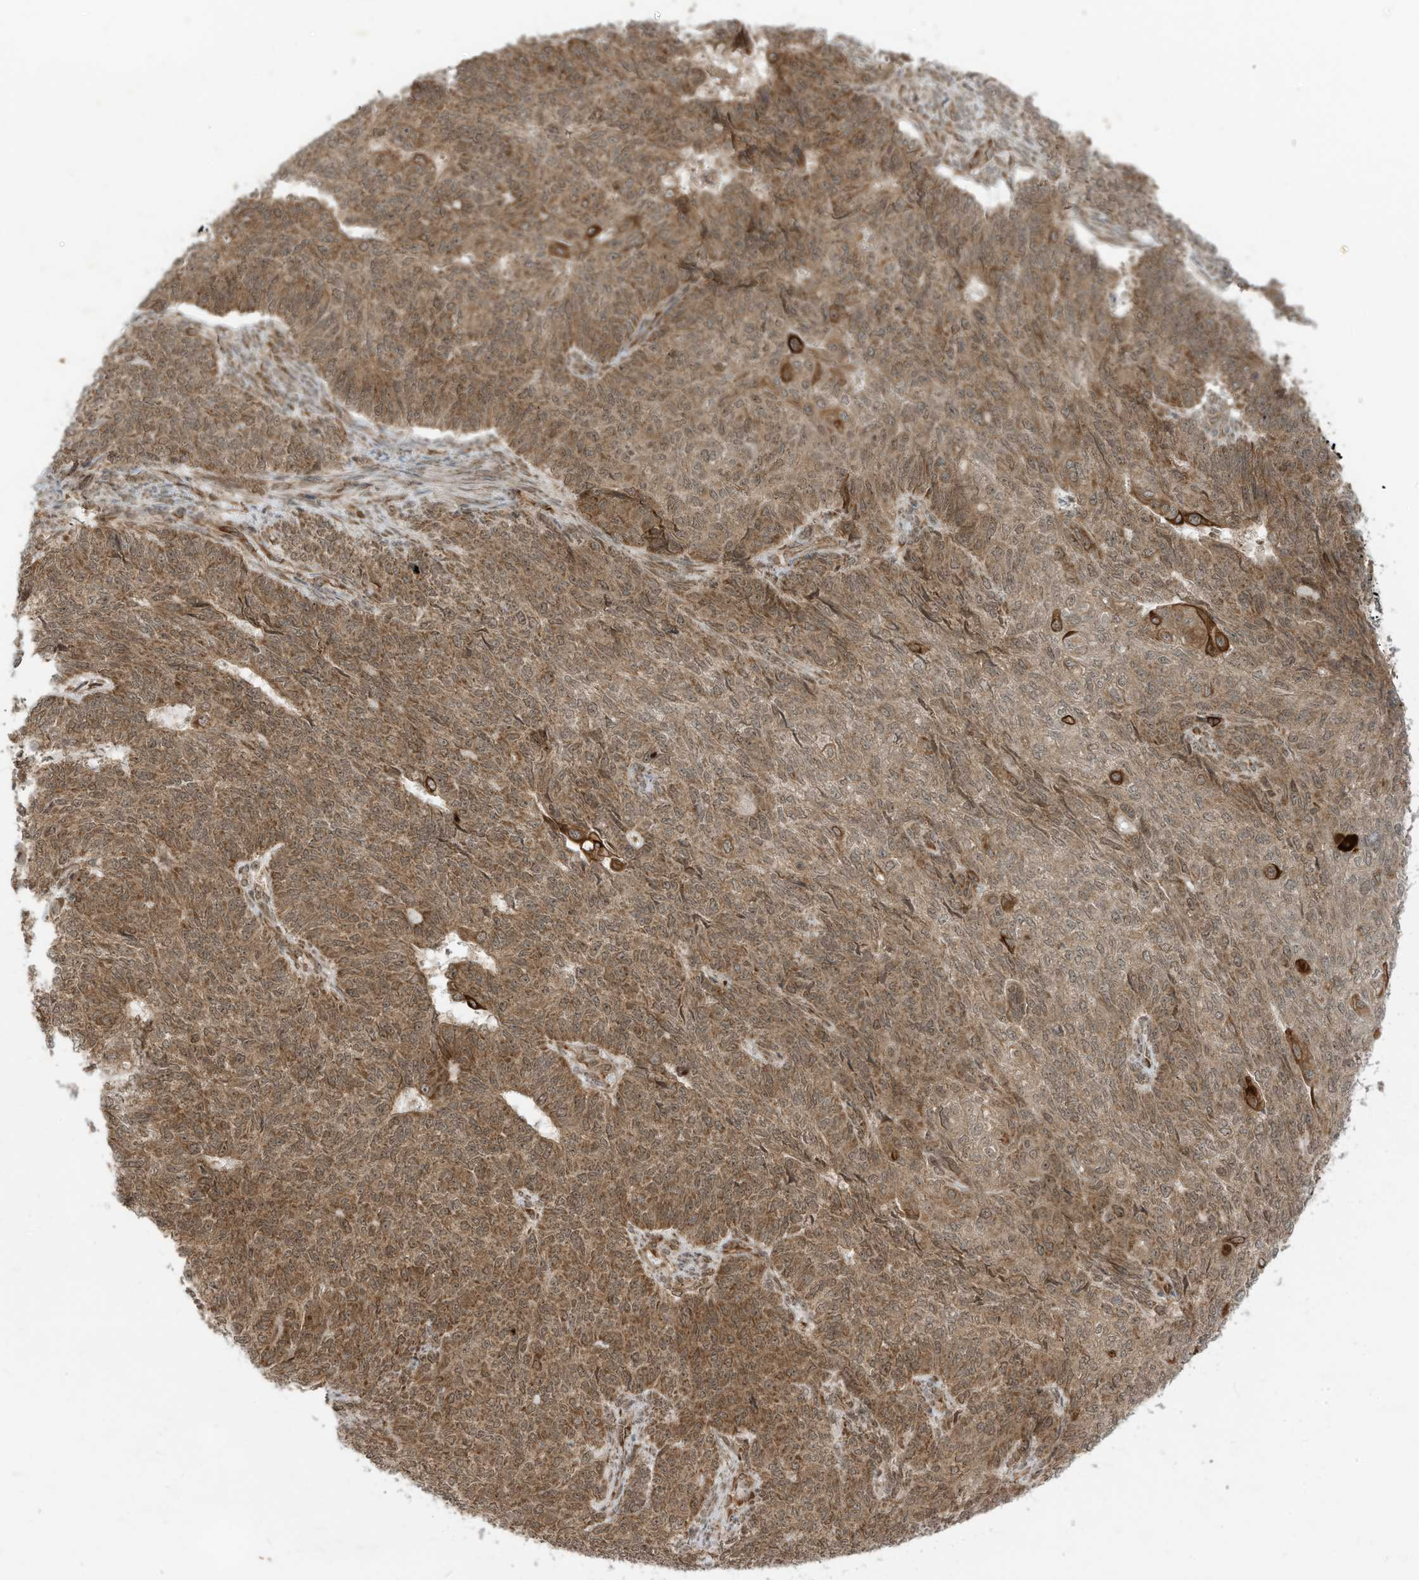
{"staining": {"intensity": "moderate", "quantity": ">75%", "location": "cytoplasmic/membranous"}, "tissue": "endometrial cancer", "cell_type": "Tumor cells", "image_type": "cancer", "snomed": [{"axis": "morphology", "description": "Adenocarcinoma, NOS"}, {"axis": "topography", "description": "Endometrium"}], "caption": "A photomicrograph of human endometrial cancer stained for a protein displays moderate cytoplasmic/membranous brown staining in tumor cells.", "gene": "TRIM67", "patient": {"sex": "female", "age": 32}}